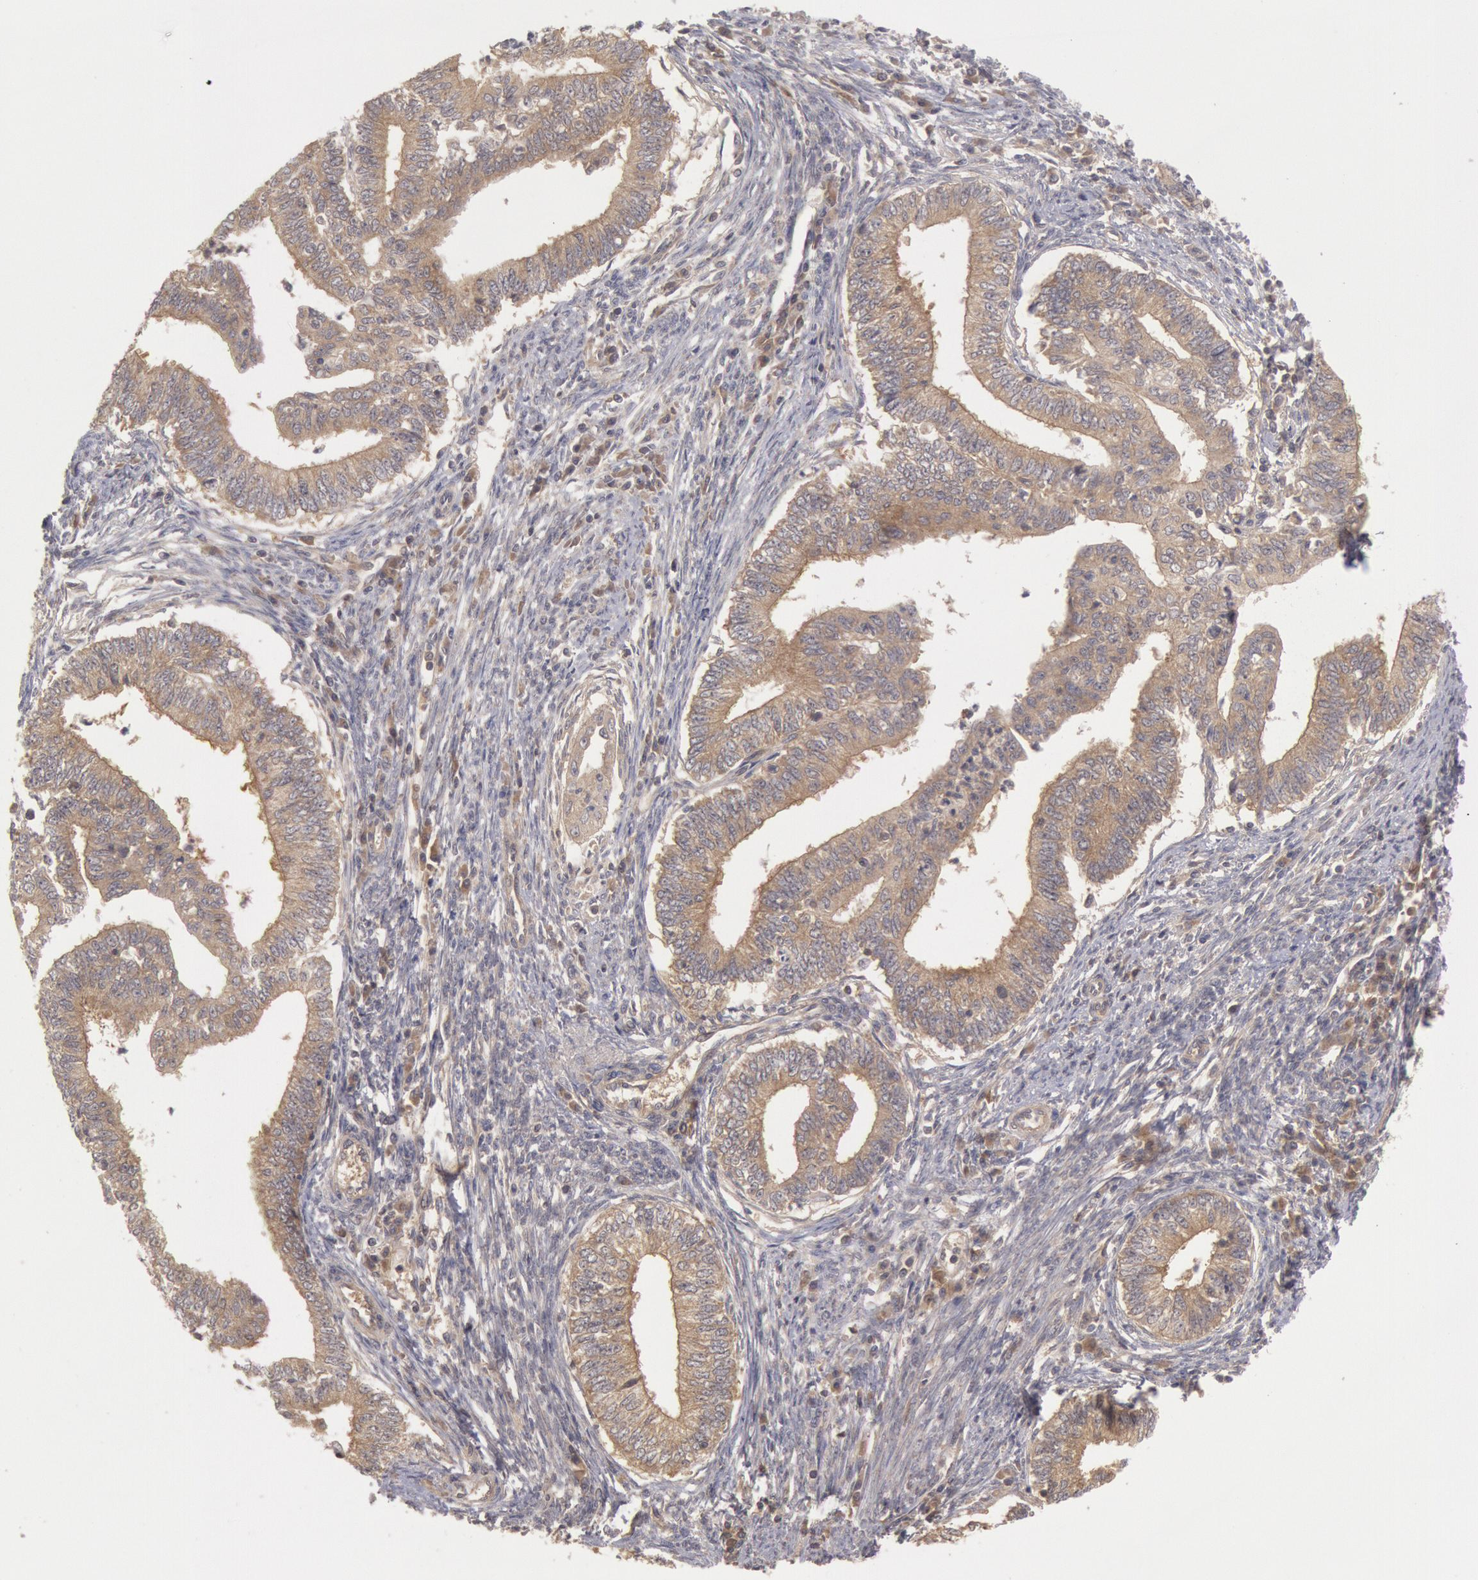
{"staining": {"intensity": "weak", "quantity": ">75%", "location": "cytoplasmic/membranous"}, "tissue": "endometrial cancer", "cell_type": "Tumor cells", "image_type": "cancer", "snomed": [{"axis": "morphology", "description": "Adenocarcinoma, NOS"}, {"axis": "topography", "description": "Endometrium"}], "caption": "Immunohistochemistry (IHC) (DAB) staining of human adenocarcinoma (endometrial) shows weak cytoplasmic/membranous protein staining in about >75% of tumor cells.", "gene": "BRAF", "patient": {"sex": "female", "age": 66}}